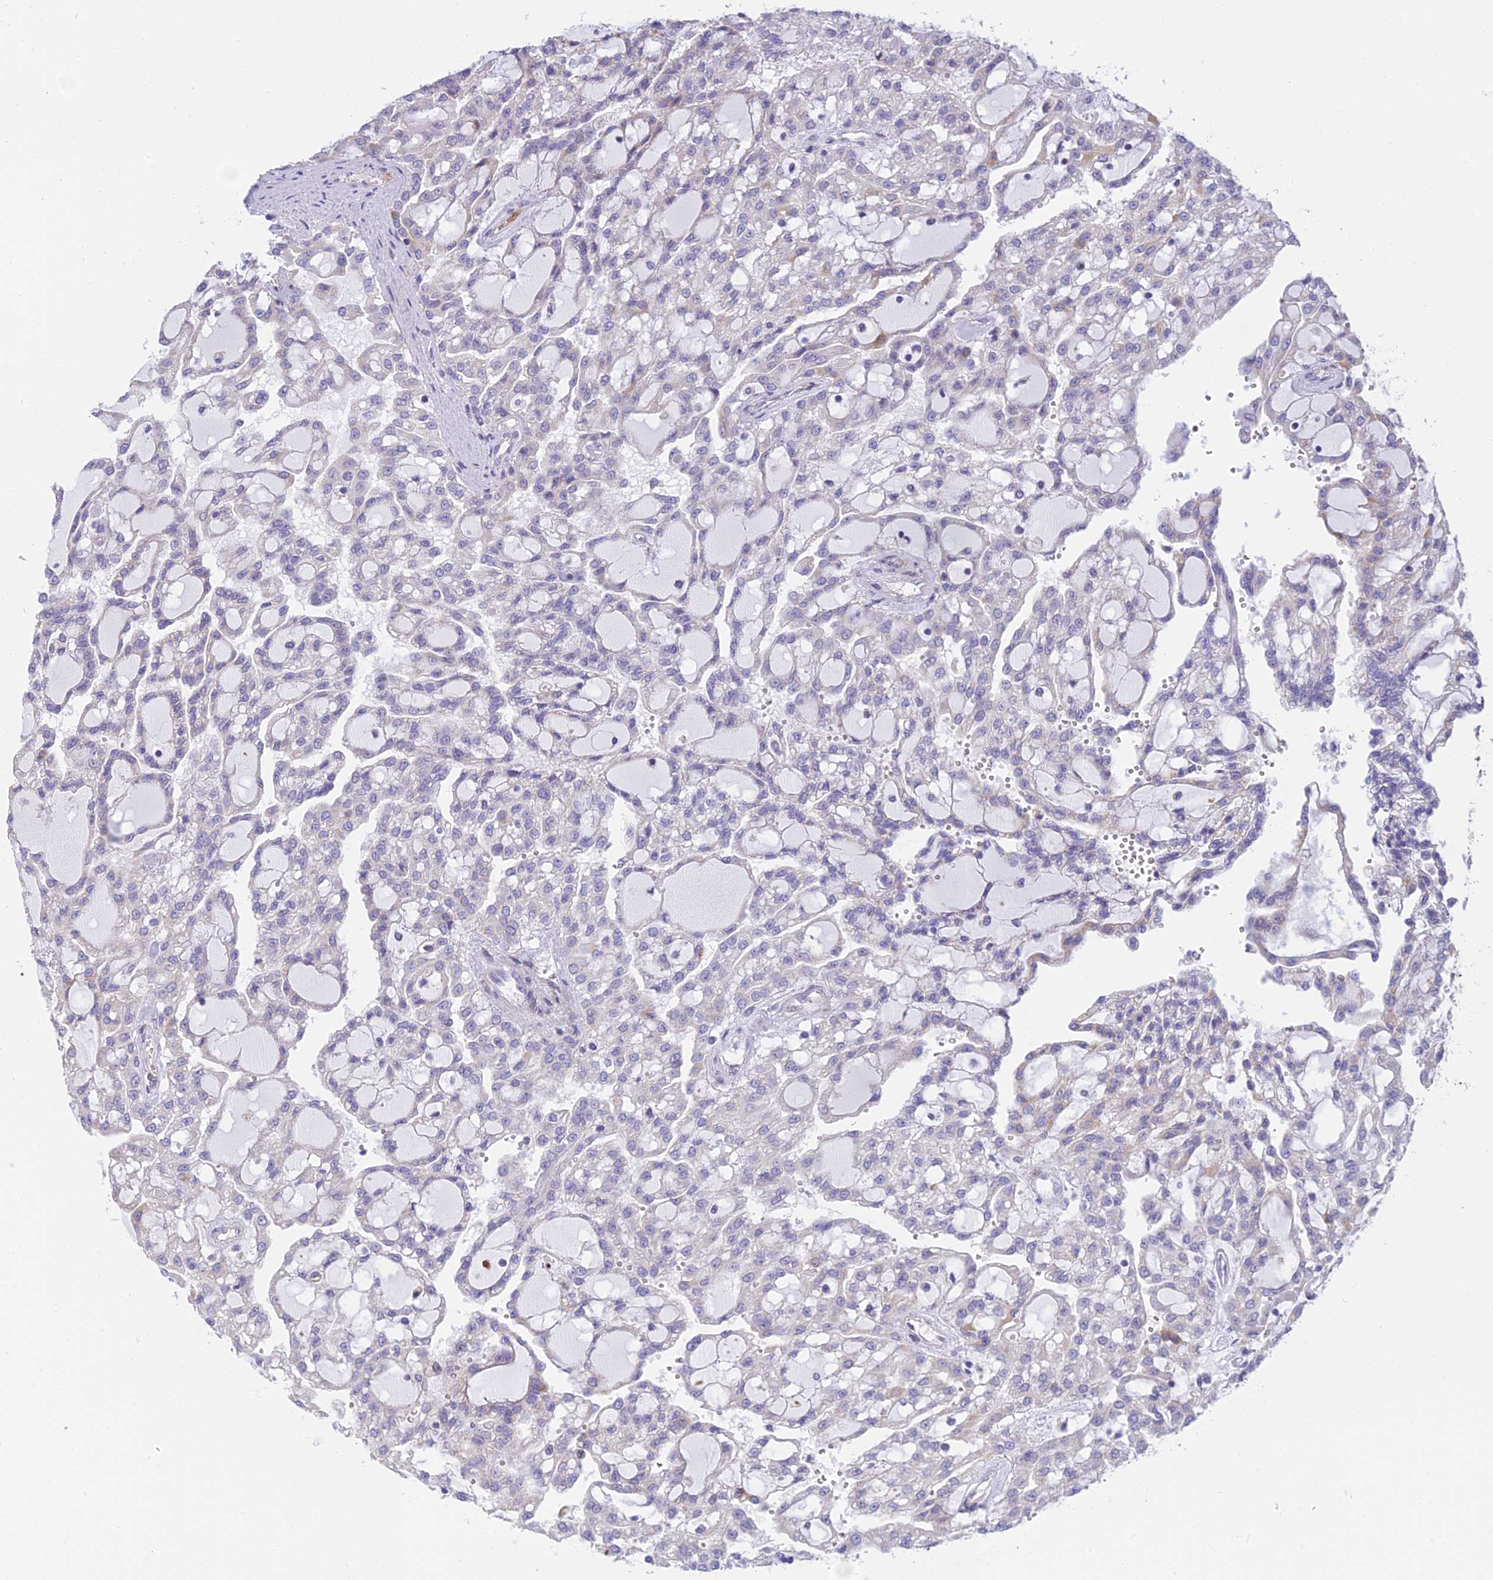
{"staining": {"intensity": "negative", "quantity": "none", "location": "none"}, "tissue": "renal cancer", "cell_type": "Tumor cells", "image_type": "cancer", "snomed": [{"axis": "morphology", "description": "Adenocarcinoma, NOS"}, {"axis": "topography", "description": "Kidney"}], "caption": "Tumor cells show no significant protein positivity in renal adenocarcinoma.", "gene": "CLCN7", "patient": {"sex": "male", "age": 63}}